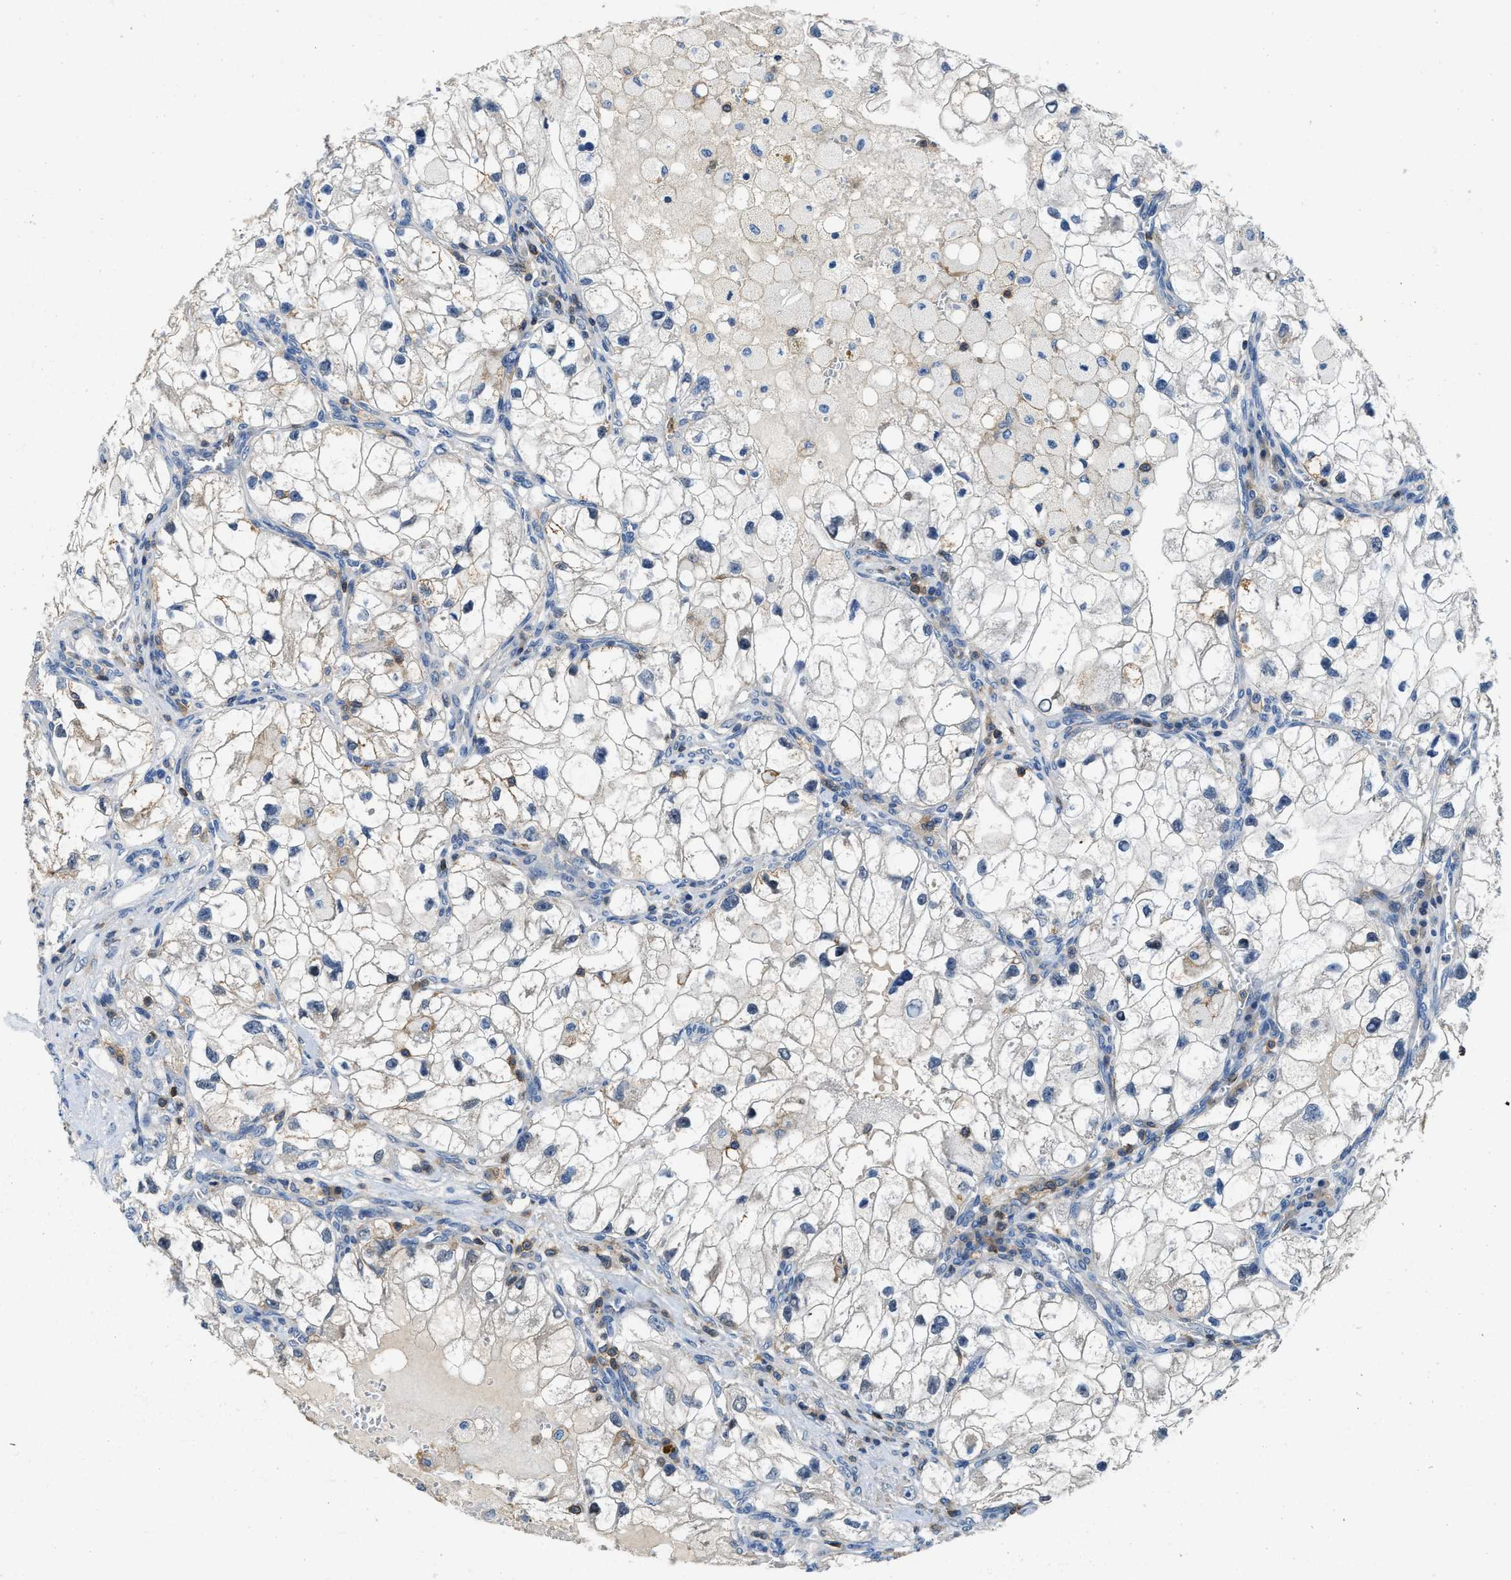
{"staining": {"intensity": "negative", "quantity": "none", "location": "none"}, "tissue": "renal cancer", "cell_type": "Tumor cells", "image_type": "cancer", "snomed": [{"axis": "morphology", "description": "Adenocarcinoma, NOS"}, {"axis": "topography", "description": "Kidney"}], "caption": "High magnification brightfield microscopy of renal cancer (adenocarcinoma) stained with DAB (3,3'-diaminobenzidine) (brown) and counterstained with hematoxylin (blue): tumor cells show no significant staining. (Brightfield microscopy of DAB immunohistochemistry at high magnification).", "gene": "MYO1G", "patient": {"sex": "female", "age": 70}}